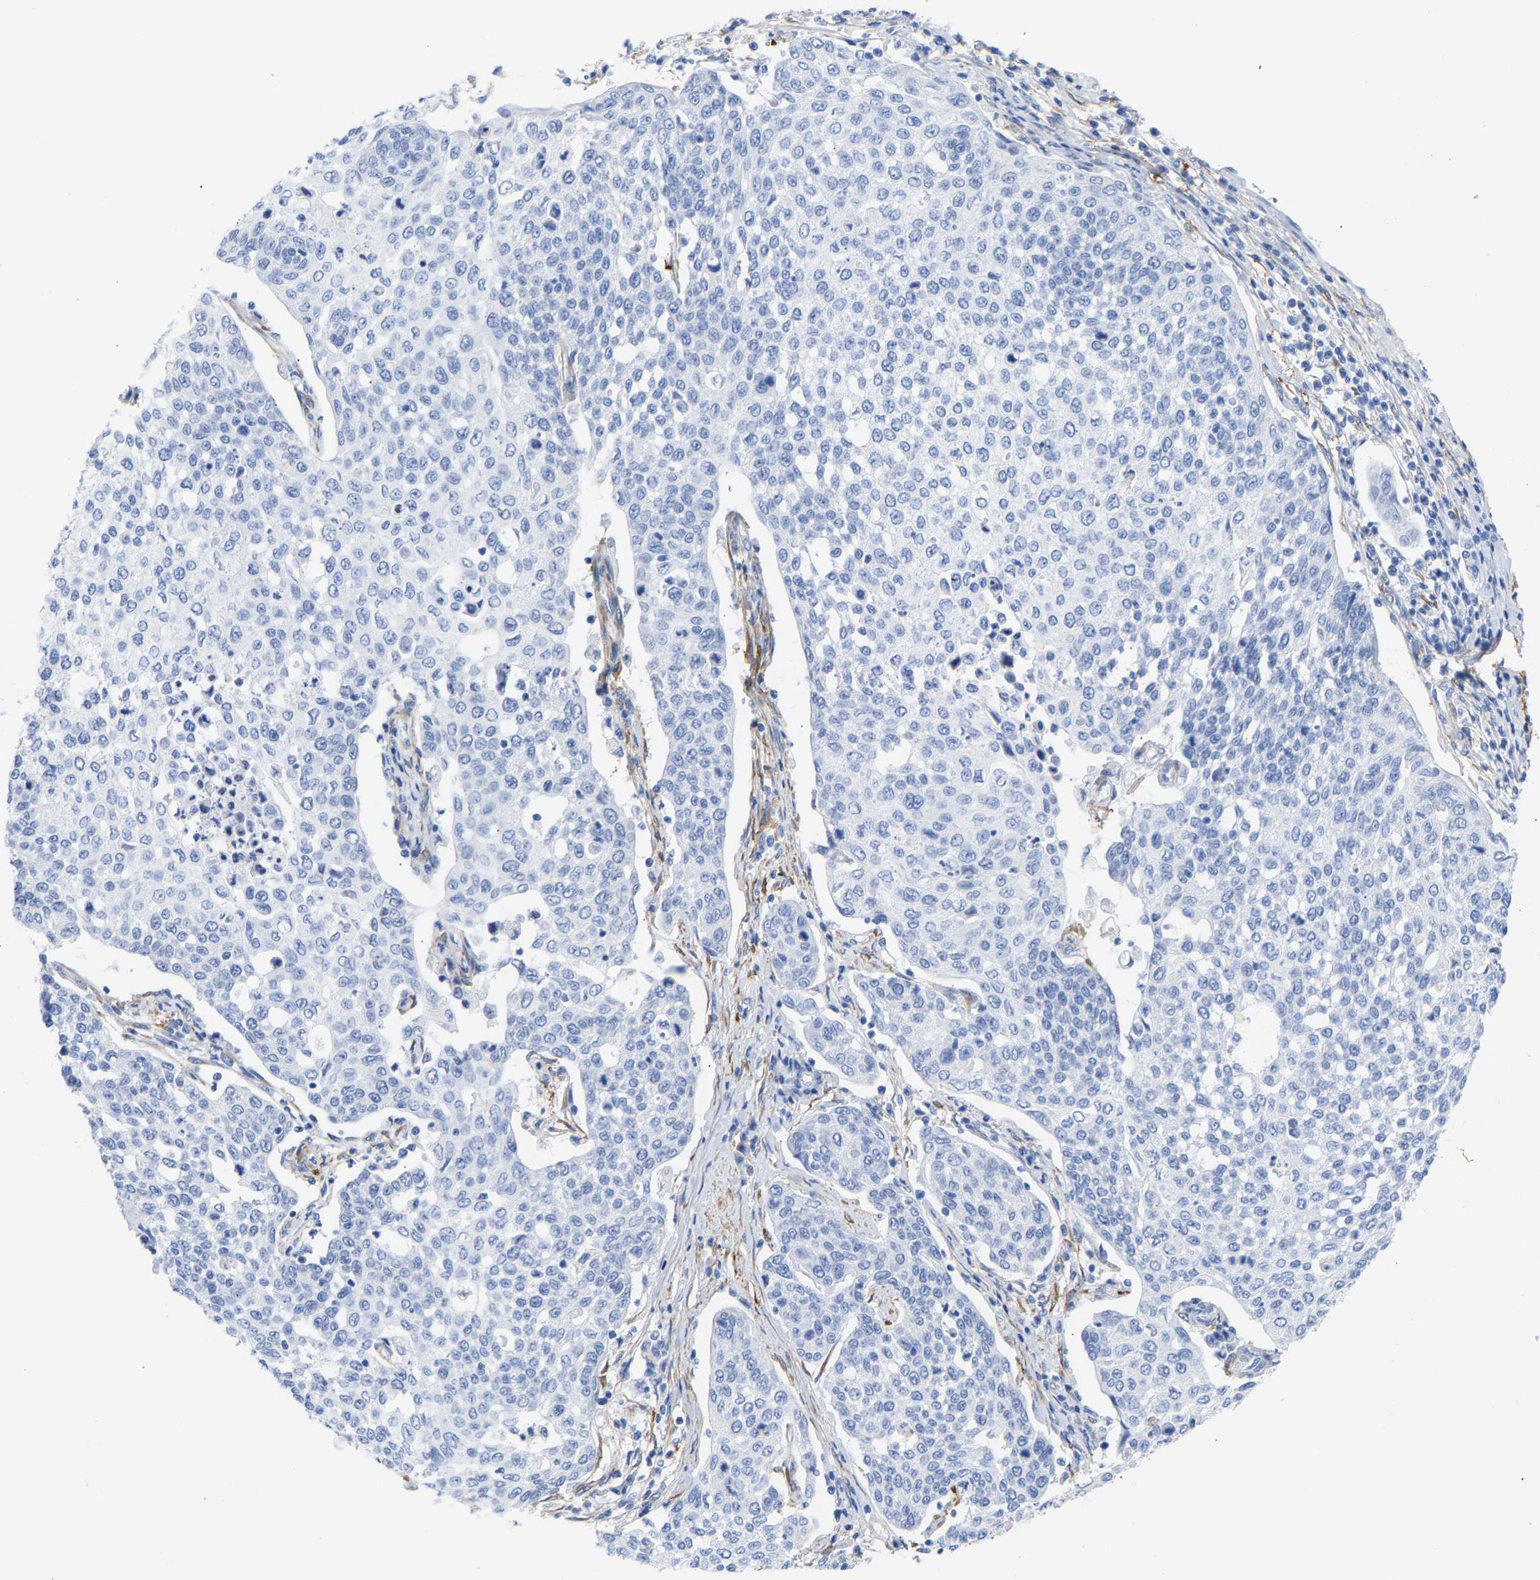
{"staining": {"intensity": "negative", "quantity": "none", "location": "none"}, "tissue": "cervical cancer", "cell_type": "Tumor cells", "image_type": "cancer", "snomed": [{"axis": "morphology", "description": "Squamous cell carcinoma, NOS"}, {"axis": "topography", "description": "Cervix"}], "caption": "Tumor cells show no significant protein positivity in cervical squamous cell carcinoma.", "gene": "AMPH", "patient": {"sex": "female", "age": 34}}